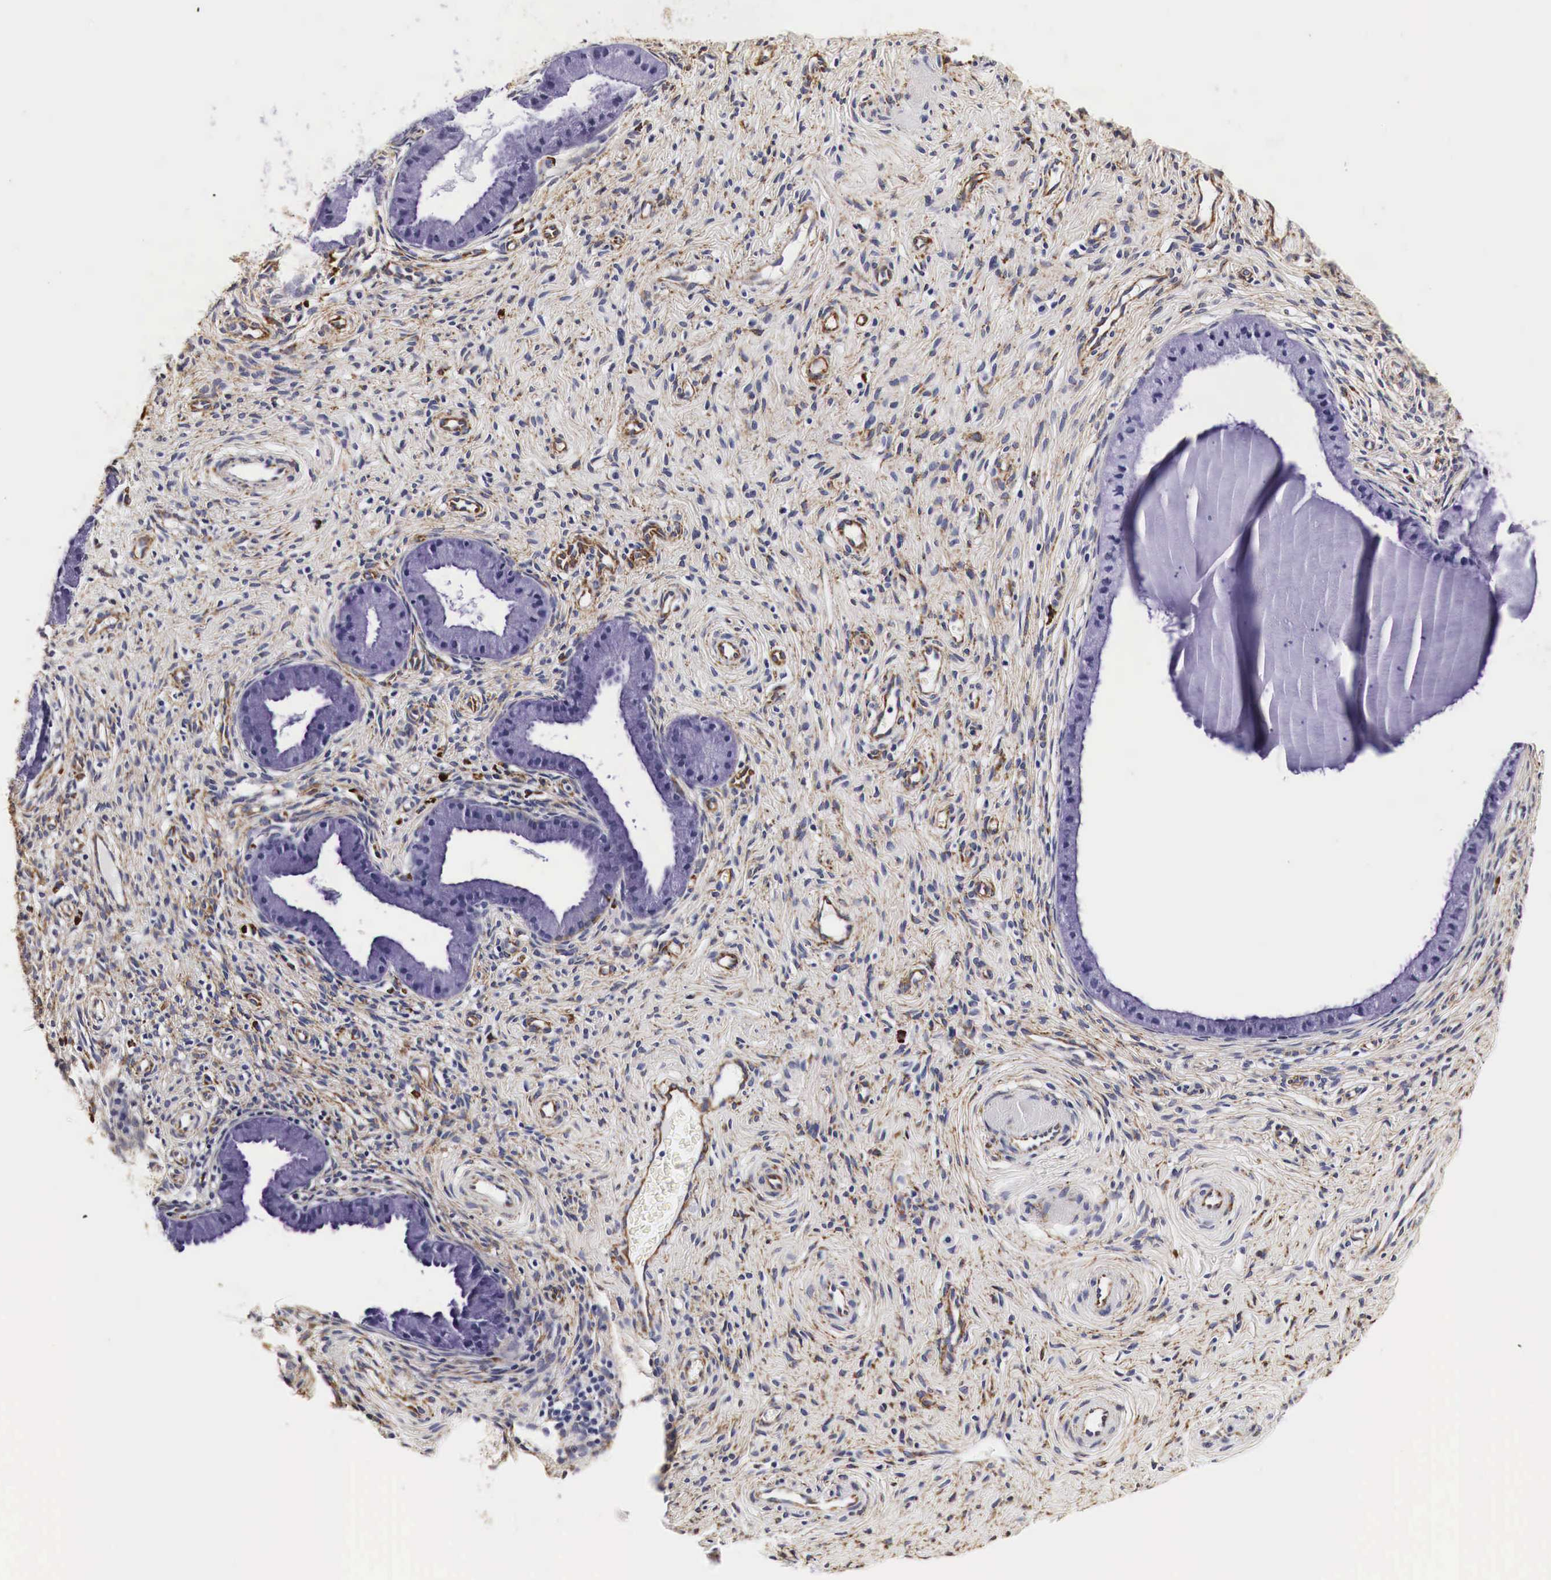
{"staining": {"intensity": "negative", "quantity": "none", "location": "none"}, "tissue": "cervix", "cell_type": "Glandular cells", "image_type": "normal", "snomed": [{"axis": "morphology", "description": "Normal tissue, NOS"}, {"axis": "topography", "description": "Cervix"}], "caption": "Human cervix stained for a protein using immunohistochemistry exhibits no expression in glandular cells.", "gene": "CKAP4", "patient": {"sex": "female", "age": 70}}